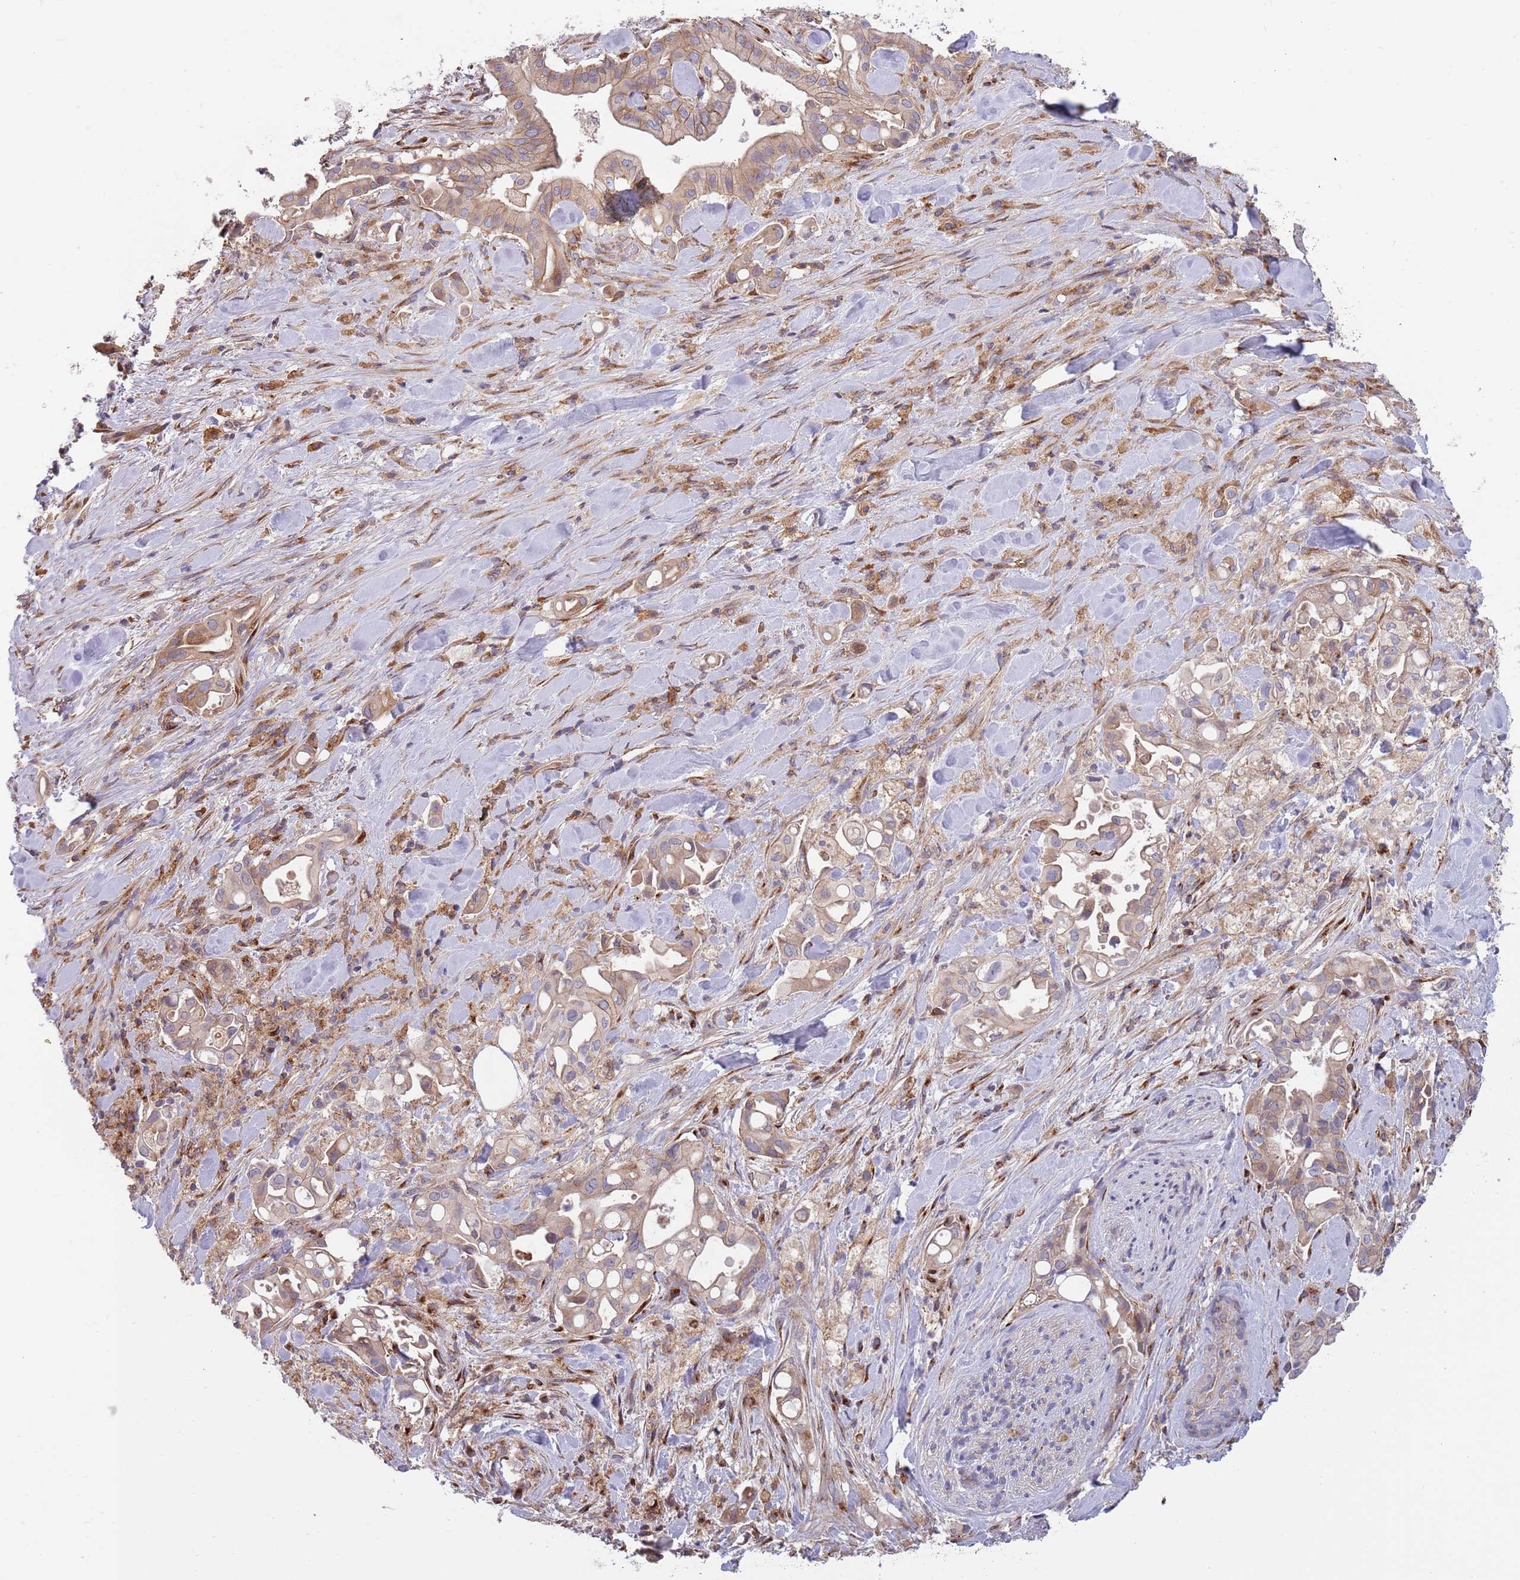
{"staining": {"intensity": "weak", "quantity": "25%-75%", "location": "cytoplasmic/membranous"}, "tissue": "liver cancer", "cell_type": "Tumor cells", "image_type": "cancer", "snomed": [{"axis": "morphology", "description": "Cholangiocarcinoma"}, {"axis": "topography", "description": "Liver"}], "caption": "Liver cholangiocarcinoma stained with a brown dye displays weak cytoplasmic/membranous positive expression in approximately 25%-75% of tumor cells.", "gene": "BTBD7", "patient": {"sex": "female", "age": 68}}